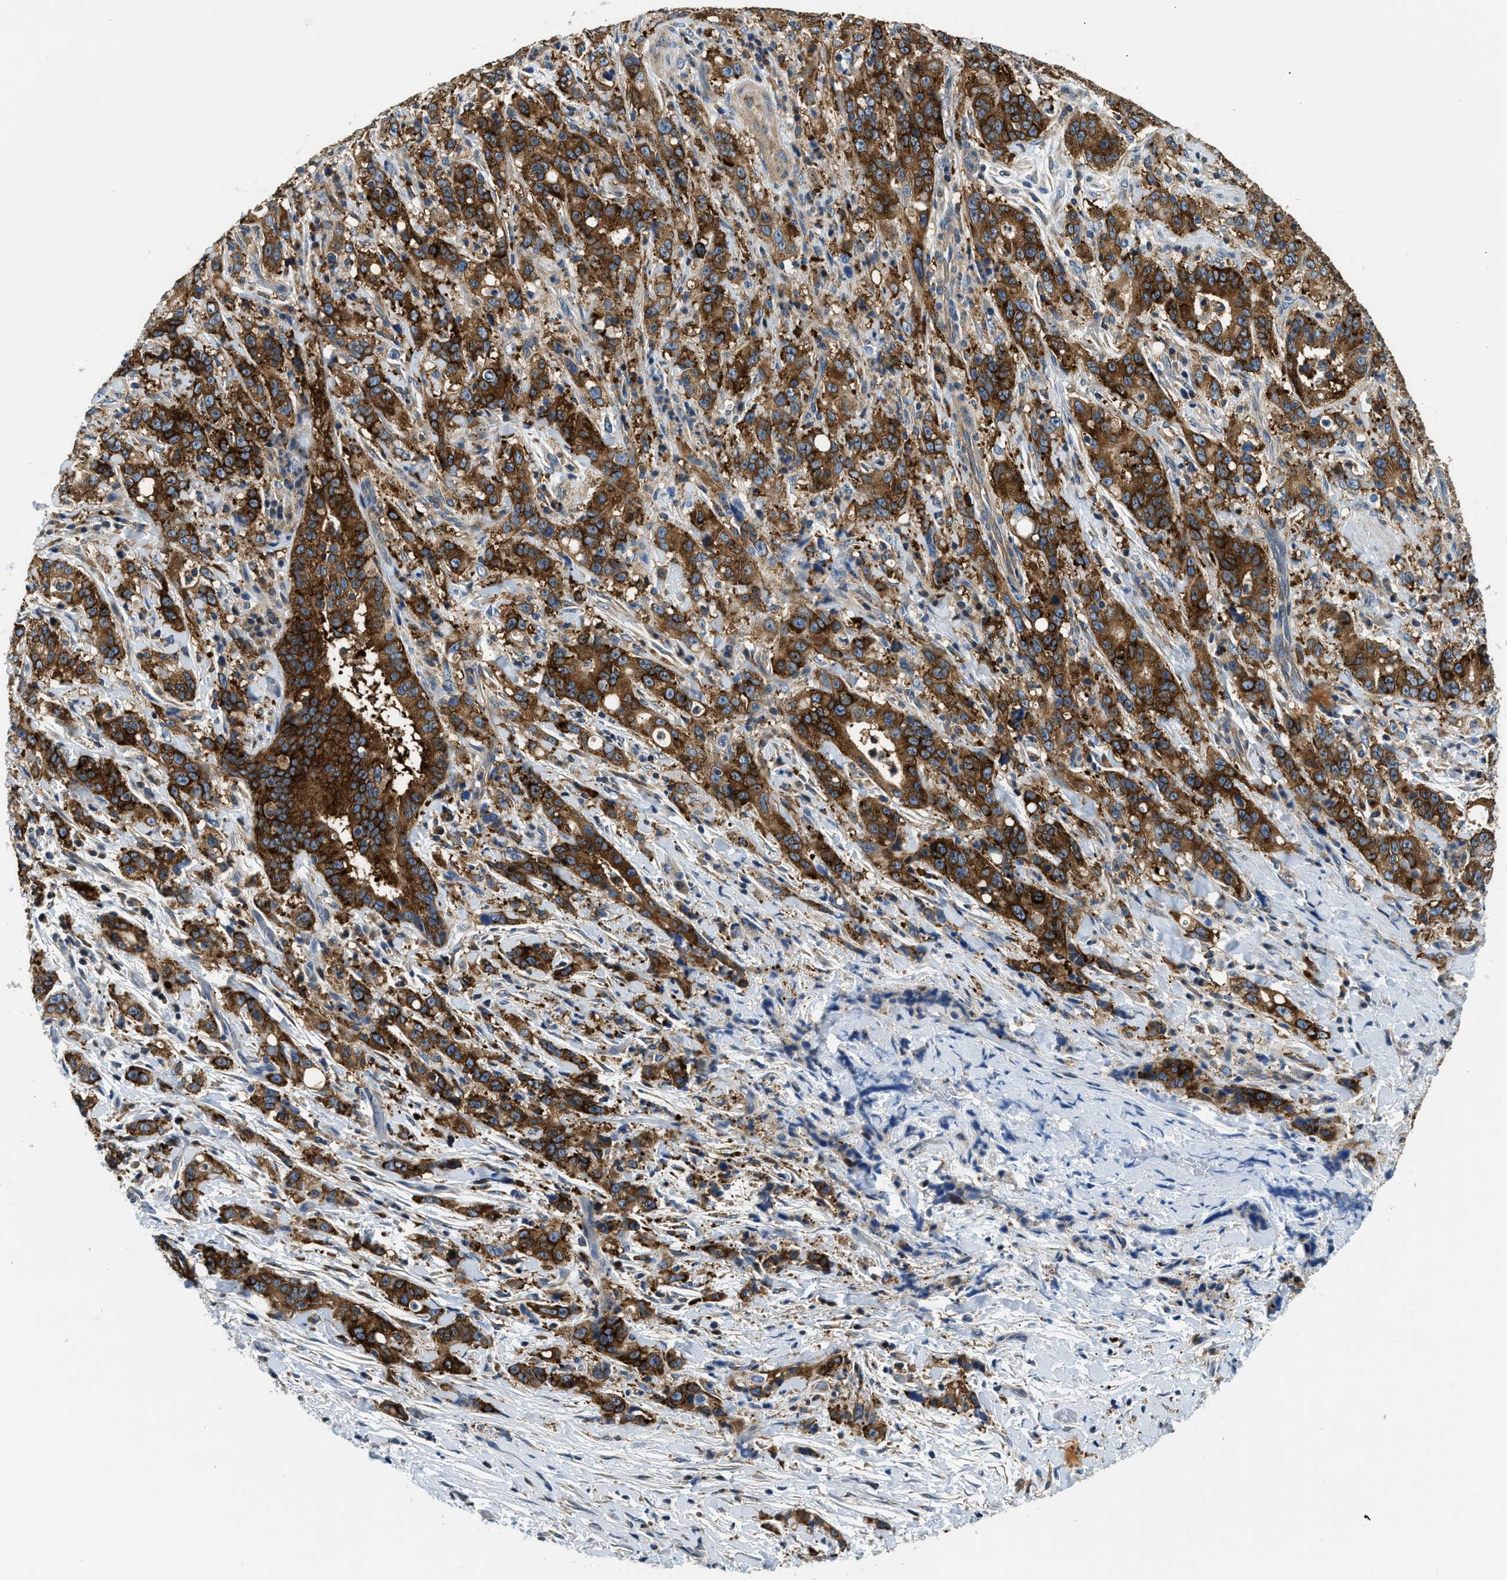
{"staining": {"intensity": "strong", "quantity": ">75%", "location": "cytoplasmic/membranous"}, "tissue": "liver cancer", "cell_type": "Tumor cells", "image_type": "cancer", "snomed": [{"axis": "morphology", "description": "Cholangiocarcinoma"}, {"axis": "topography", "description": "Liver"}], "caption": "Approximately >75% of tumor cells in human cholangiocarcinoma (liver) reveal strong cytoplasmic/membranous protein staining as visualized by brown immunohistochemical staining.", "gene": "LPIN2", "patient": {"sex": "female", "age": 38}}